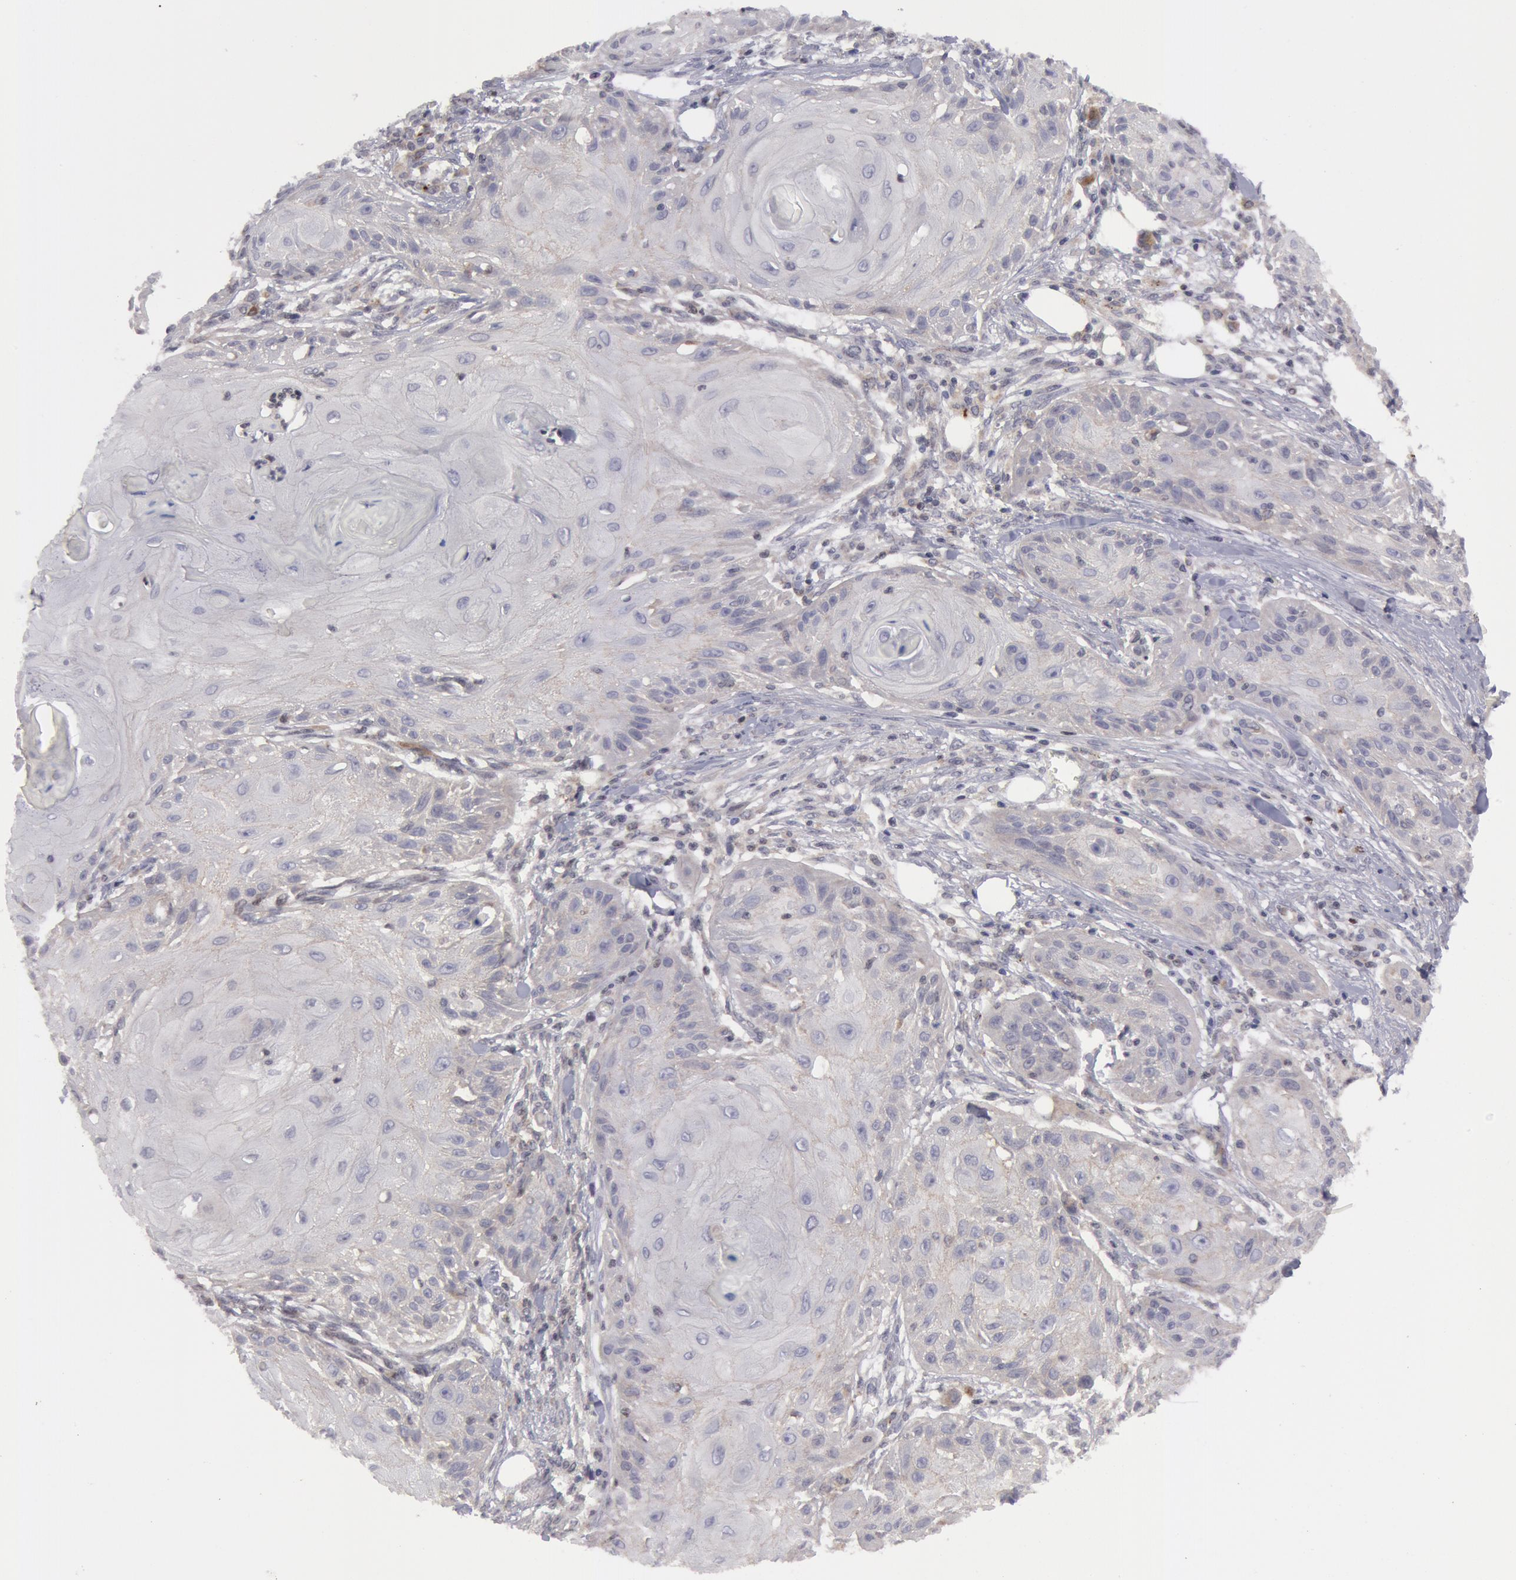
{"staining": {"intensity": "negative", "quantity": "none", "location": "none"}, "tissue": "skin cancer", "cell_type": "Tumor cells", "image_type": "cancer", "snomed": [{"axis": "morphology", "description": "Squamous cell carcinoma, NOS"}, {"axis": "topography", "description": "Skin"}], "caption": "Protein analysis of squamous cell carcinoma (skin) demonstrates no significant positivity in tumor cells. Brightfield microscopy of immunohistochemistry (IHC) stained with DAB (brown) and hematoxylin (blue), captured at high magnification.", "gene": "ERBB2", "patient": {"sex": "female", "age": 88}}